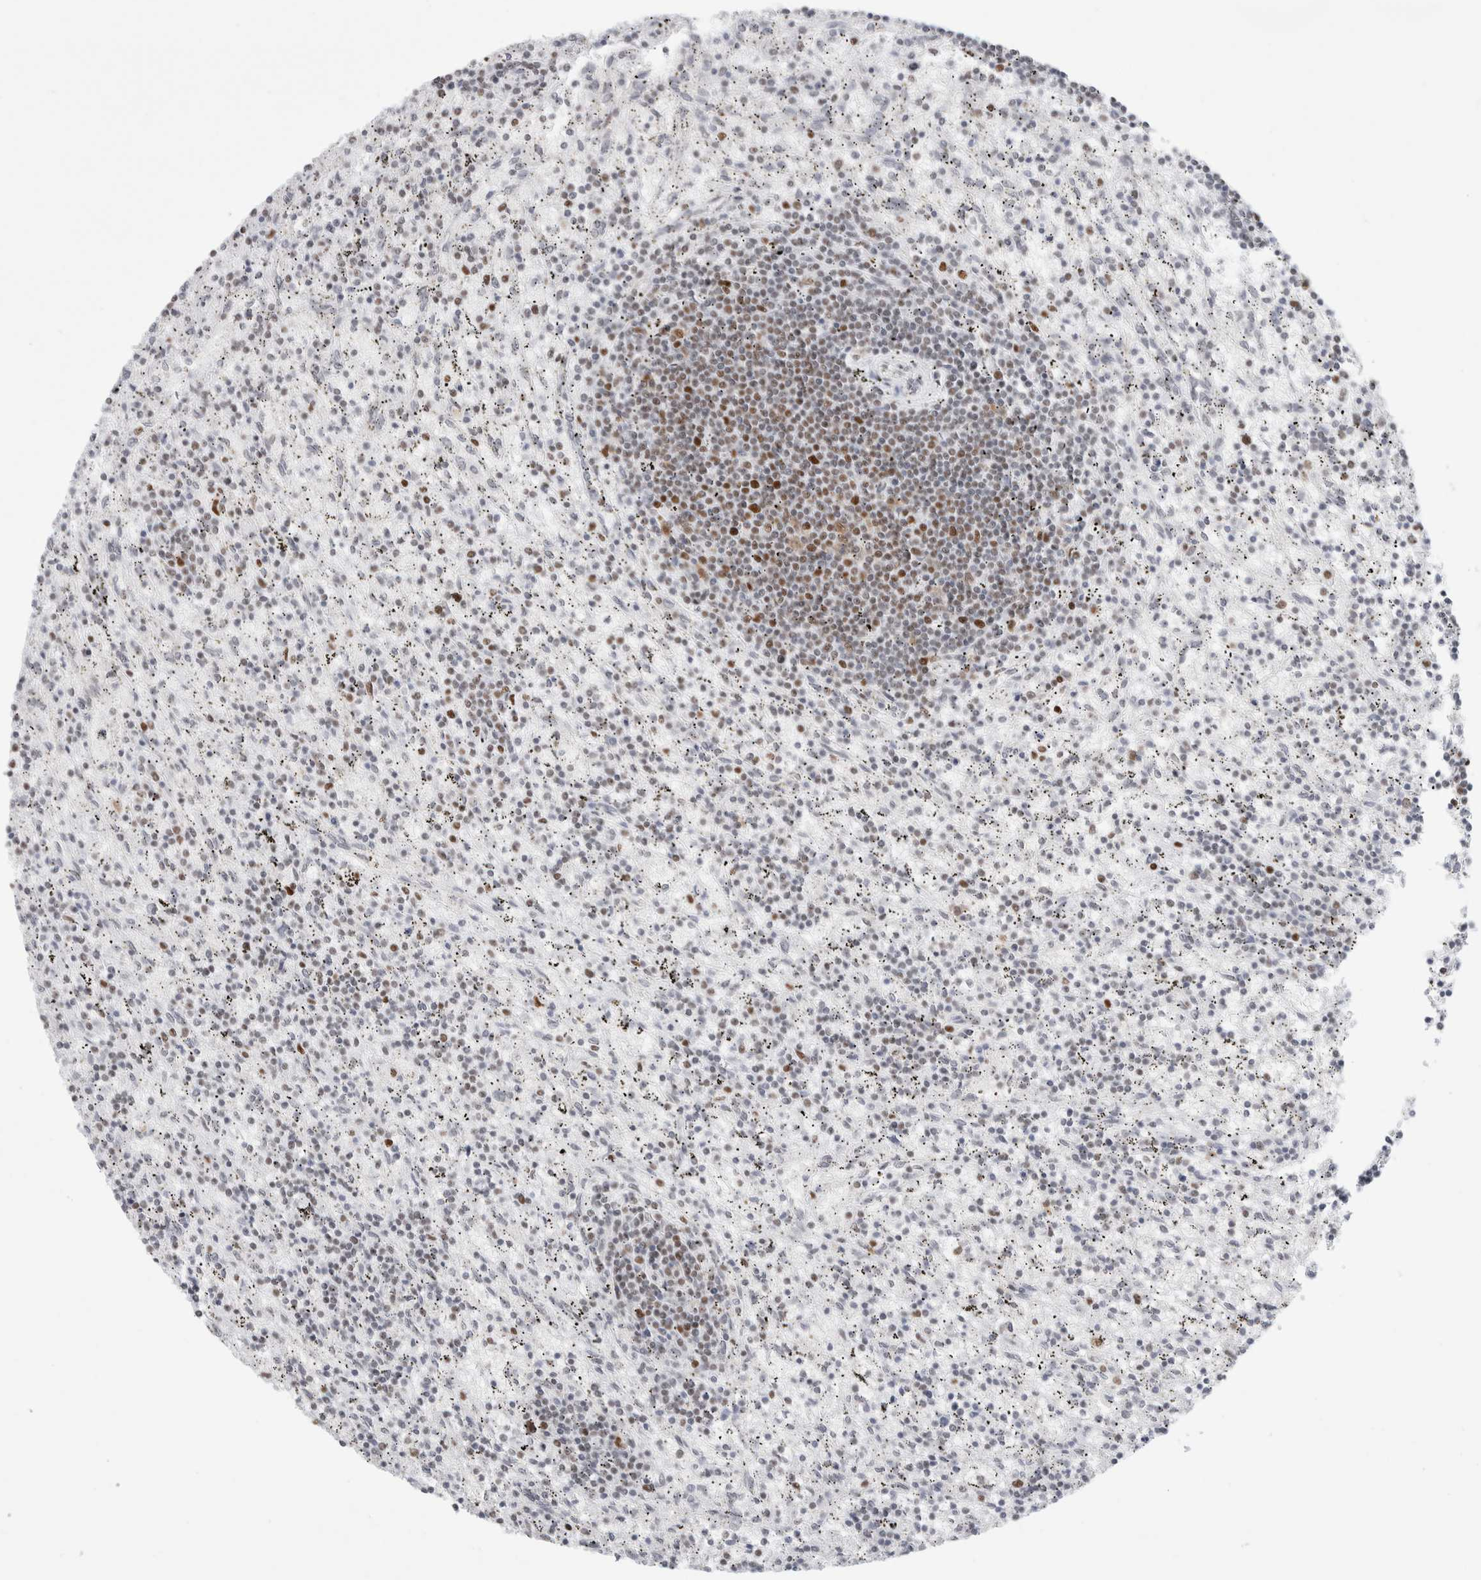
{"staining": {"intensity": "moderate", "quantity": "25%-75%", "location": "nuclear"}, "tissue": "lymphoma", "cell_type": "Tumor cells", "image_type": "cancer", "snomed": [{"axis": "morphology", "description": "Malignant lymphoma, non-Hodgkin's type, Low grade"}, {"axis": "topography", "description": "Spleen"}], "caption": "Tumor cells demonstrate medium levels of moderate nuclear positivity in about 25%-75% of cells in malignant lymphoma, non-Hodgkin's type (low-grade).", "gene": "SMARCC1", "patient": {"sex": "male", "age": 76}}